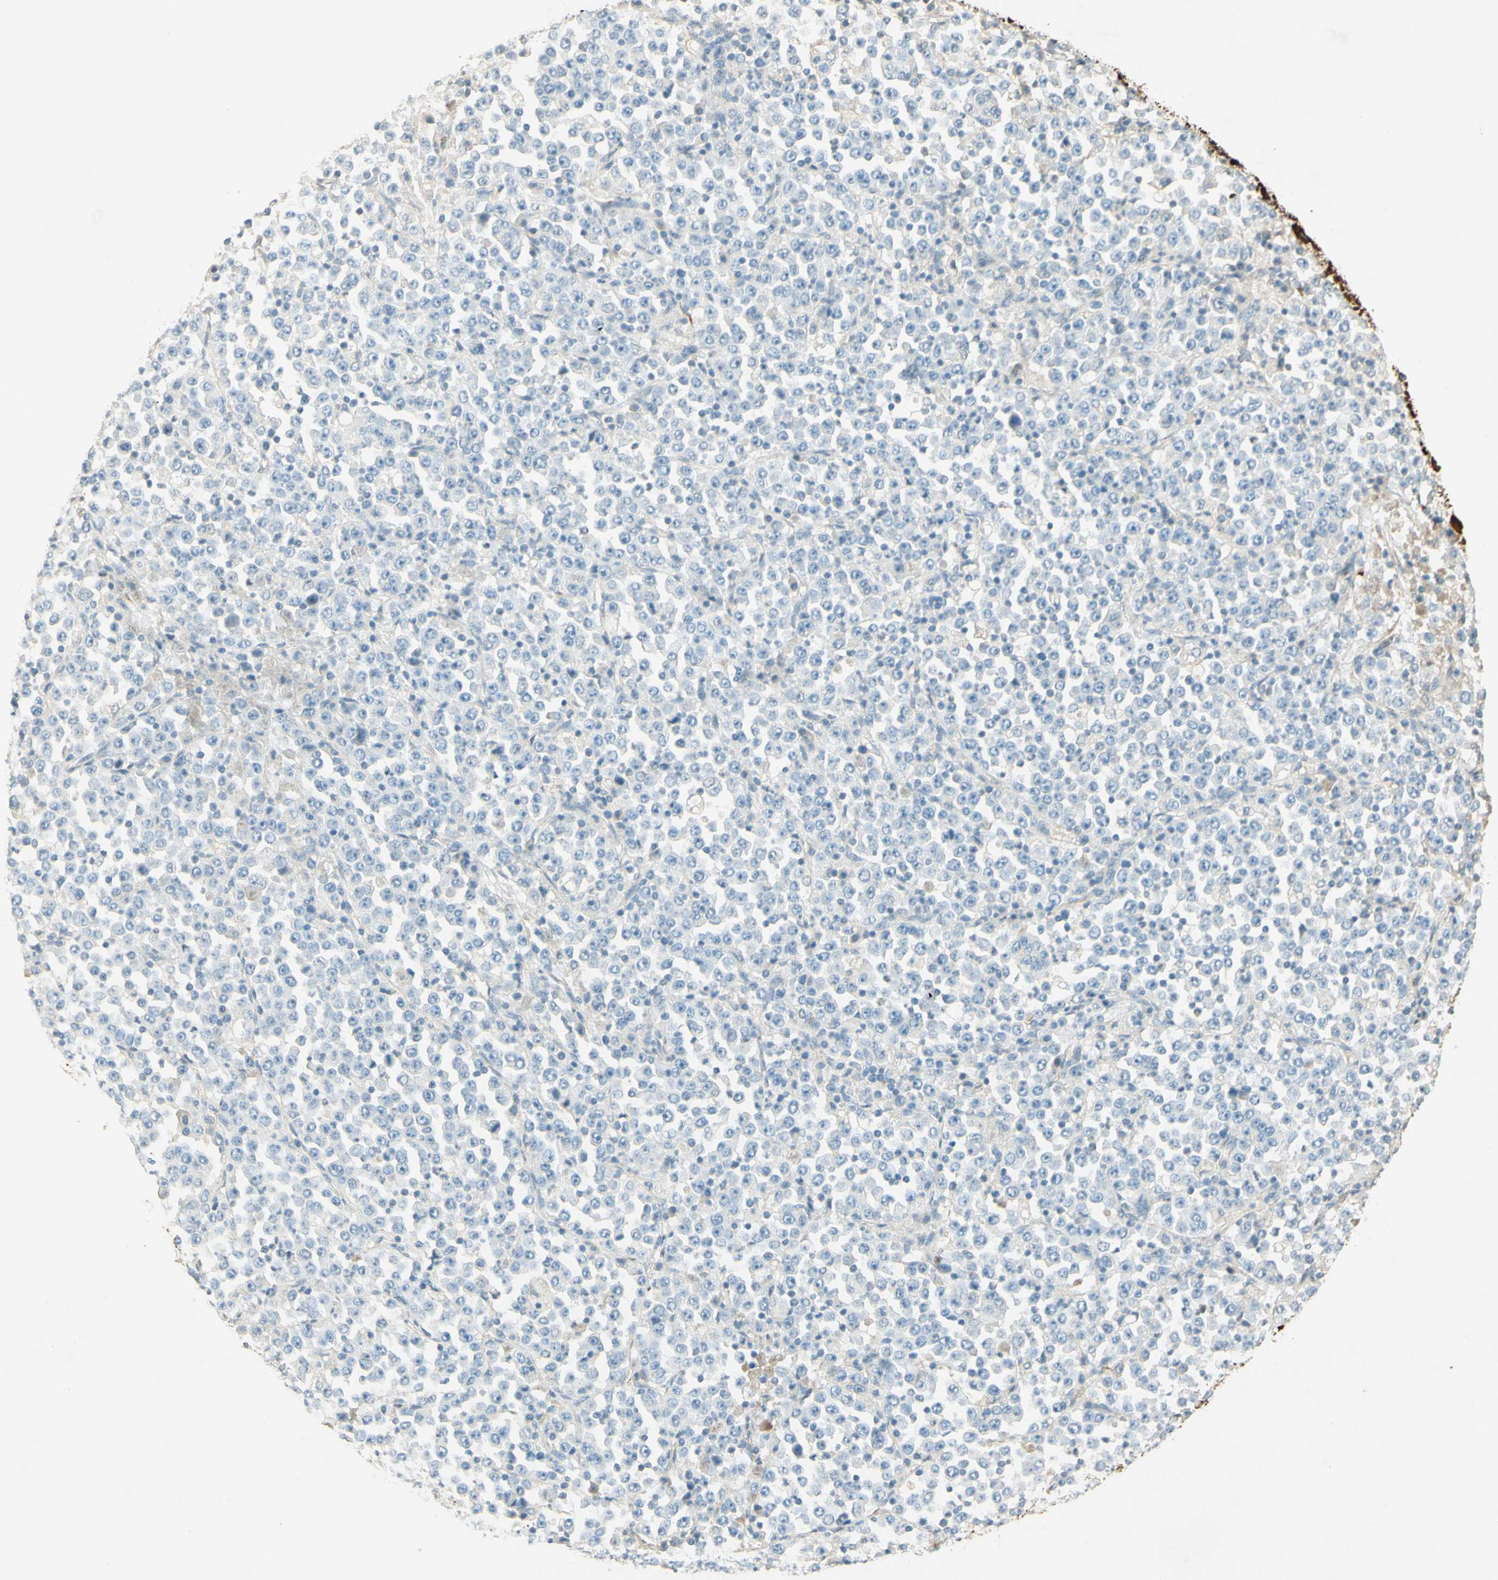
{"staining": {"intensity": "strong", "quantity": "<25%", "location": "cytoplasmic/membranous"}, "tissue": "stomach cancer", "cell_type": "Tumor cells", "image_type": "cancer", "snomed": [{"axis": "morphology", "description": "Normal tissue, NOS"}, {"axis": "morphology", "description": "Adenocarcinoma, NOS"}, {"axis": "topography", "description": "Stomach, upper"}, {"axis": "topography", "description": "Stomach"}], "caption": "Immunohistochemical staining of human stomach adenocarcinoma exhibits strong cytoplasmic/membranous protein staining in about <25% of tumor cells.", "gene": "TNN", "patient": {"sex": "male", "age": 59}}